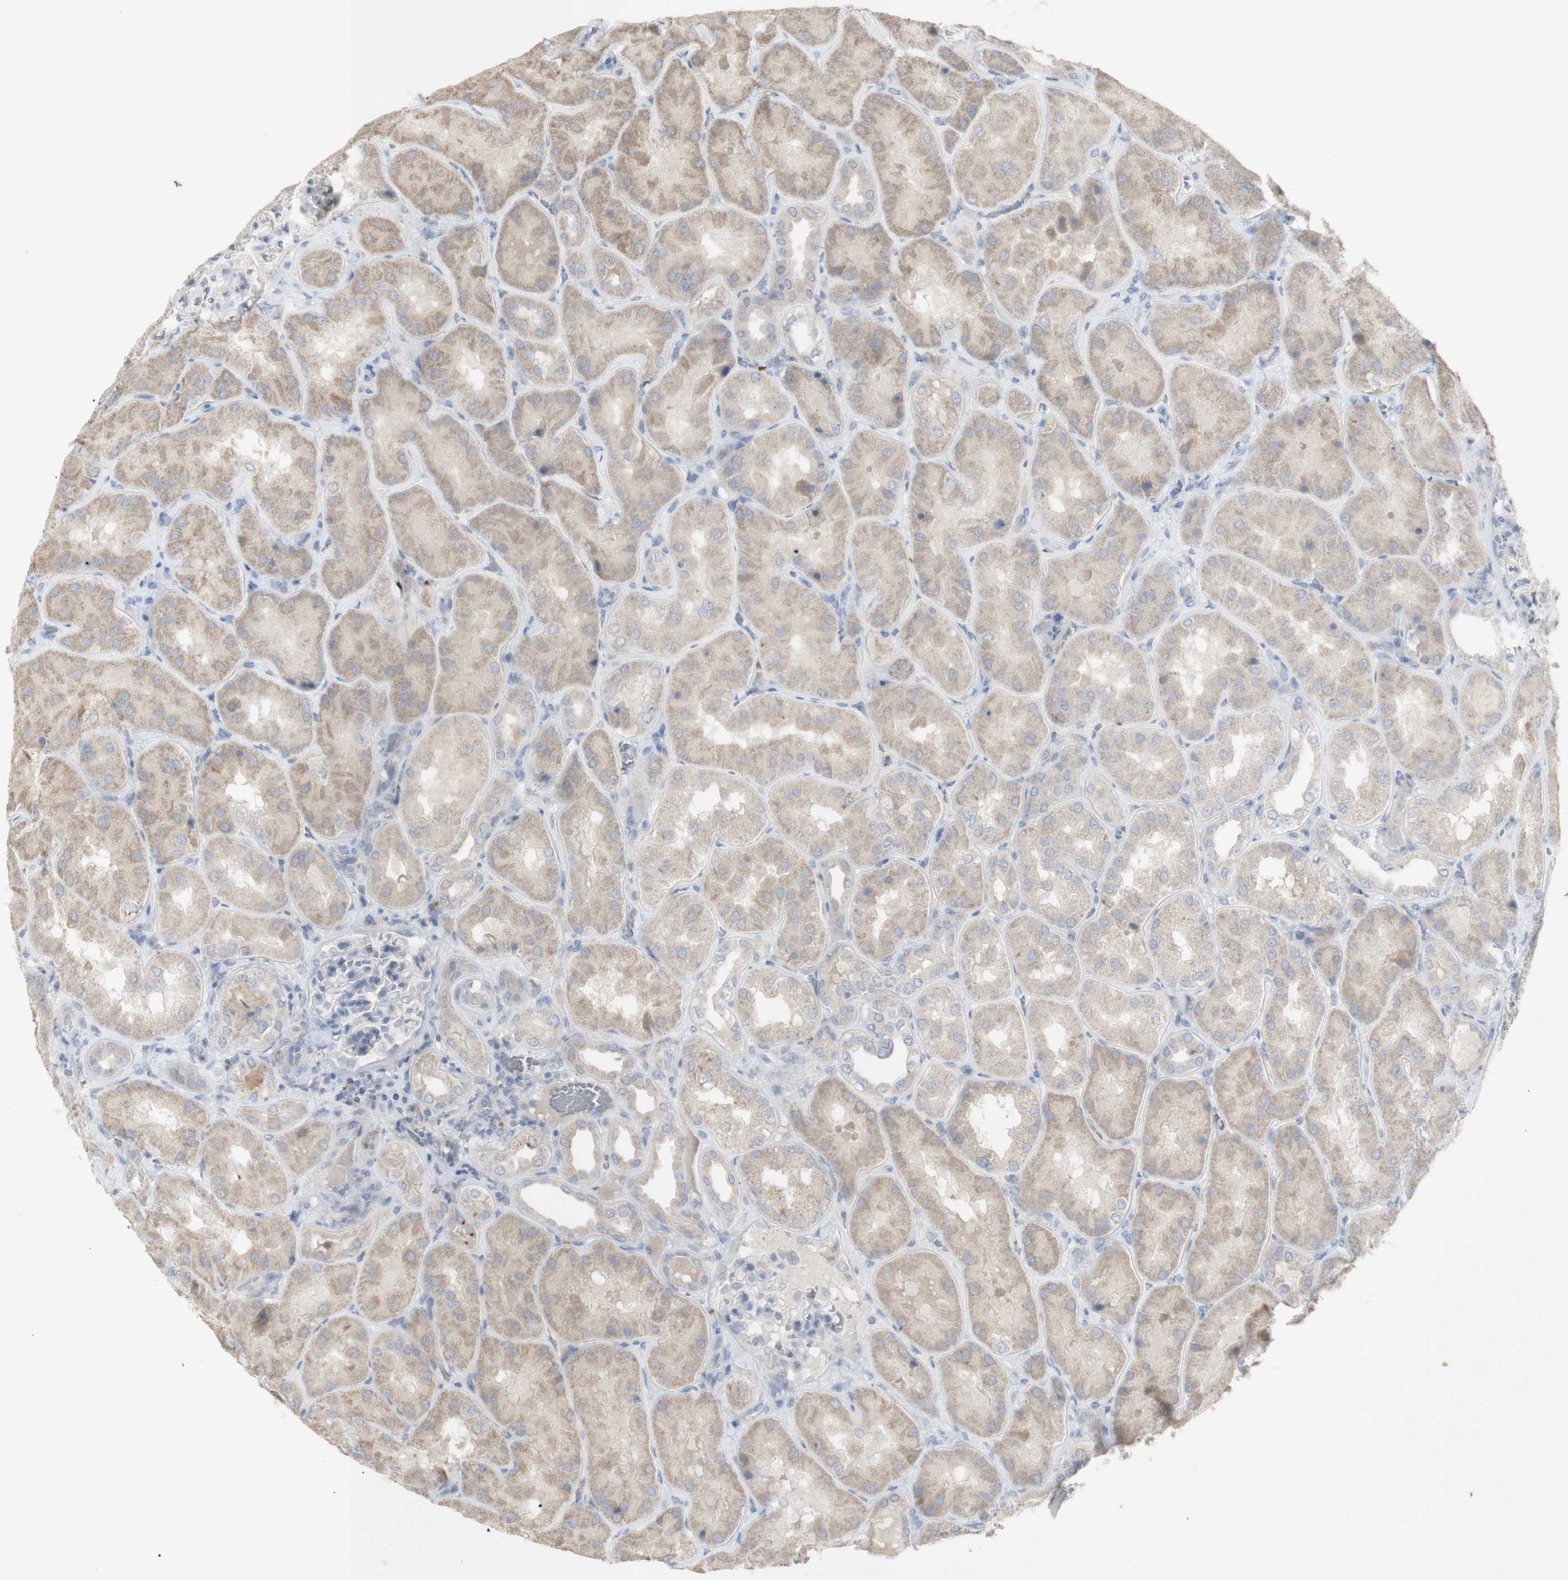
{"staining": {"intensity": "negative", "quantity": "none", "location": "none"}, "tissue": "kidney", "cell_type": "Cells in glomeruli", "image_type": "normal", "snomed": [{"axis": "morphology", "description": "Normal tissue, NOS"}, {"axis": "topography", "description": "Kidney"}], "caption": "Protein analysis of unremarkable kidney displays no significant staining in cells in glomeruli. (DAB immunohistochemistry with hematoxylin counter stain).", "gene": "INS", "patient": {"sex": "female", "age": 56}}